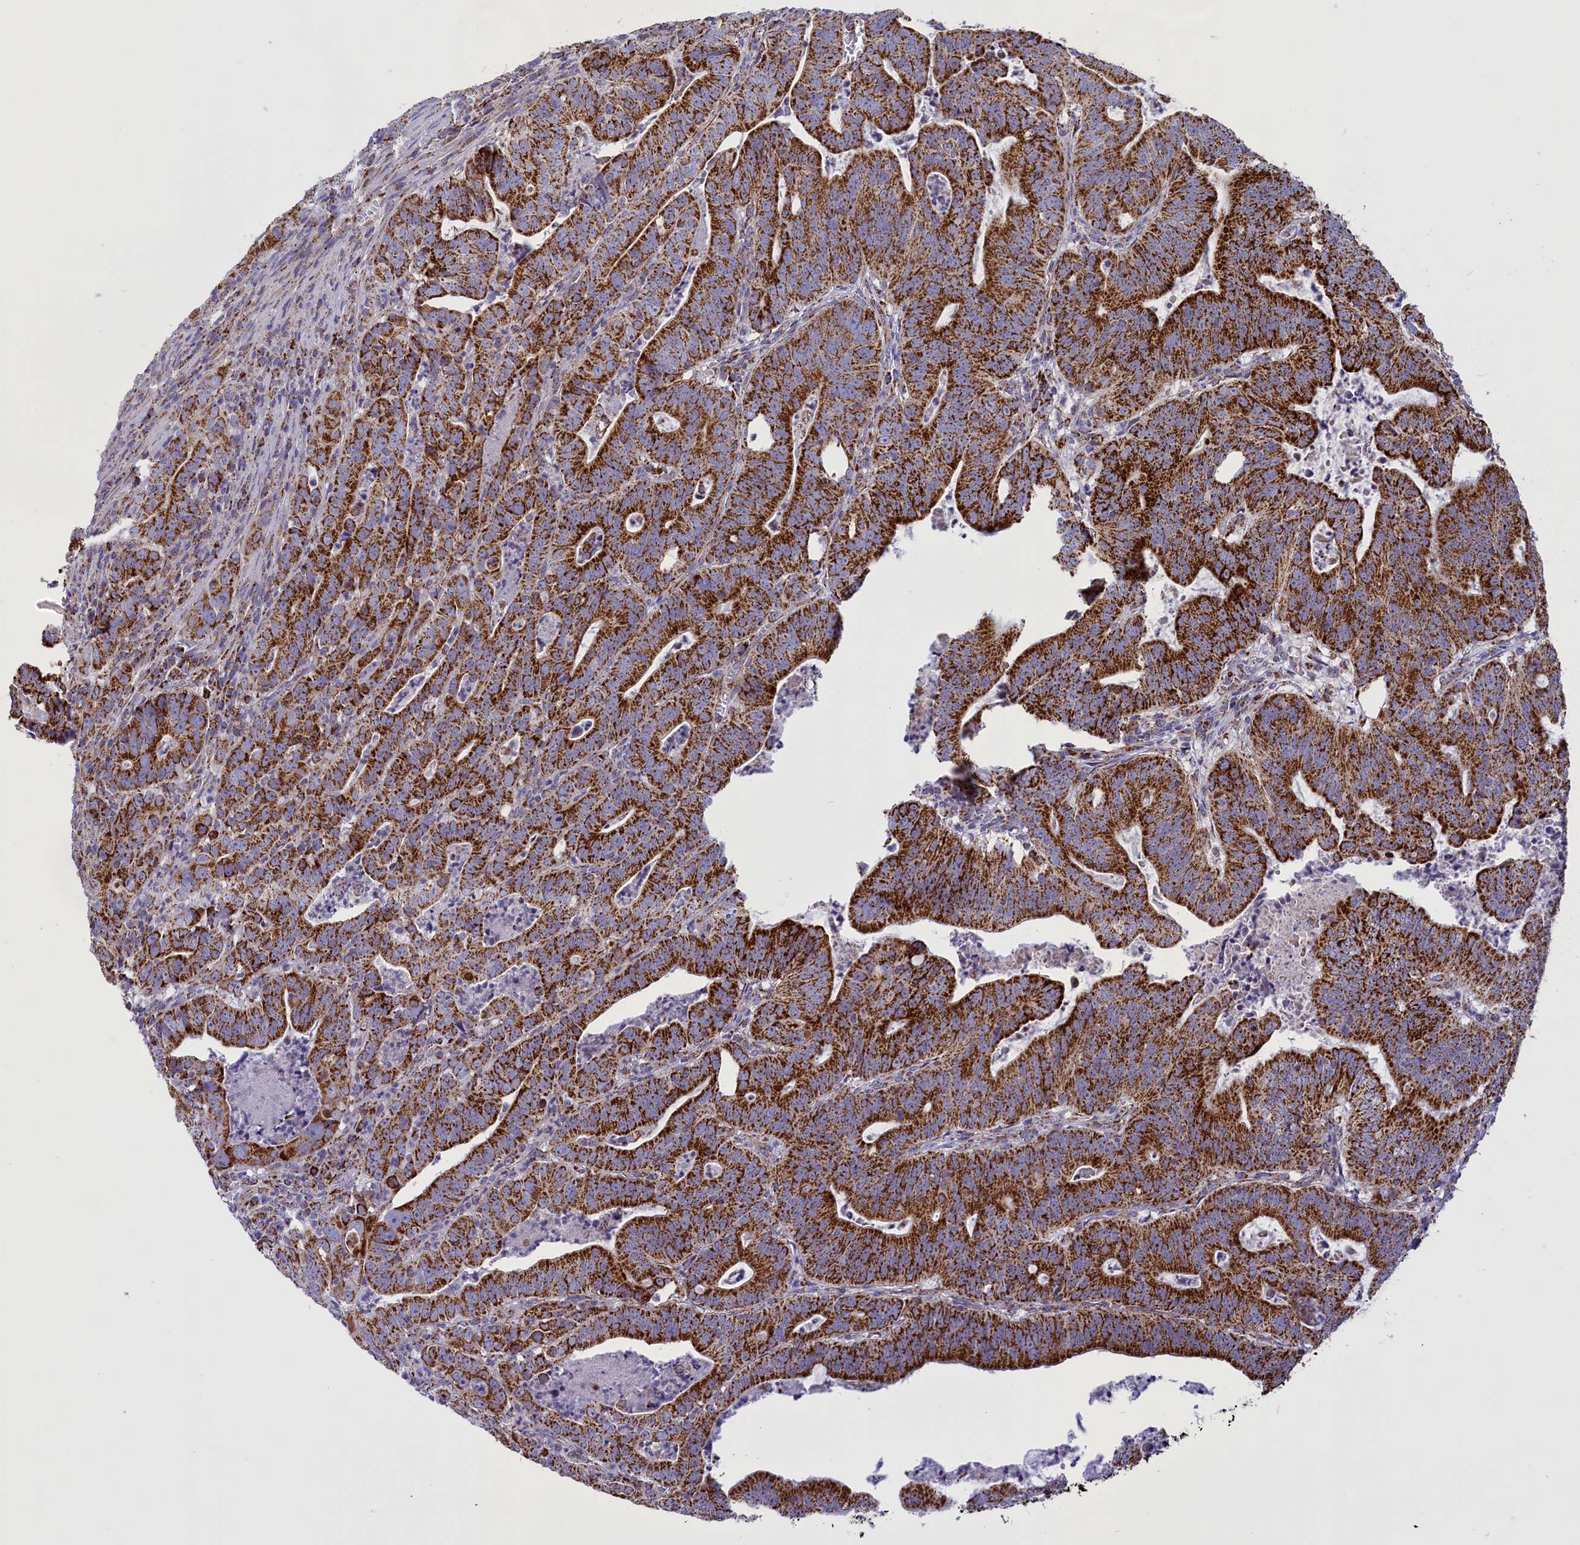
{"staining": {"intensity": "strong", "quantity": ">75%", "location": "cytoplasmic/membranous"}, "tissue": "colorectal cancer", "cell_type": "Tumor cells", "image_type": "cancer", "snomed": [{"axis": "morphology", "description": "Adenocarcinoma, NOS"}, {"axis": "topography", "description": "Rectum"}], "caption": "Immunohistochemical staining of human colorectal cancer (adenocarcinoma) shows strong cytoplasmic/membranous protein staining in approximately >75% of tumor cells.", "gene": "ISOC2", "patient": {"sex": "male", "age": 69}}